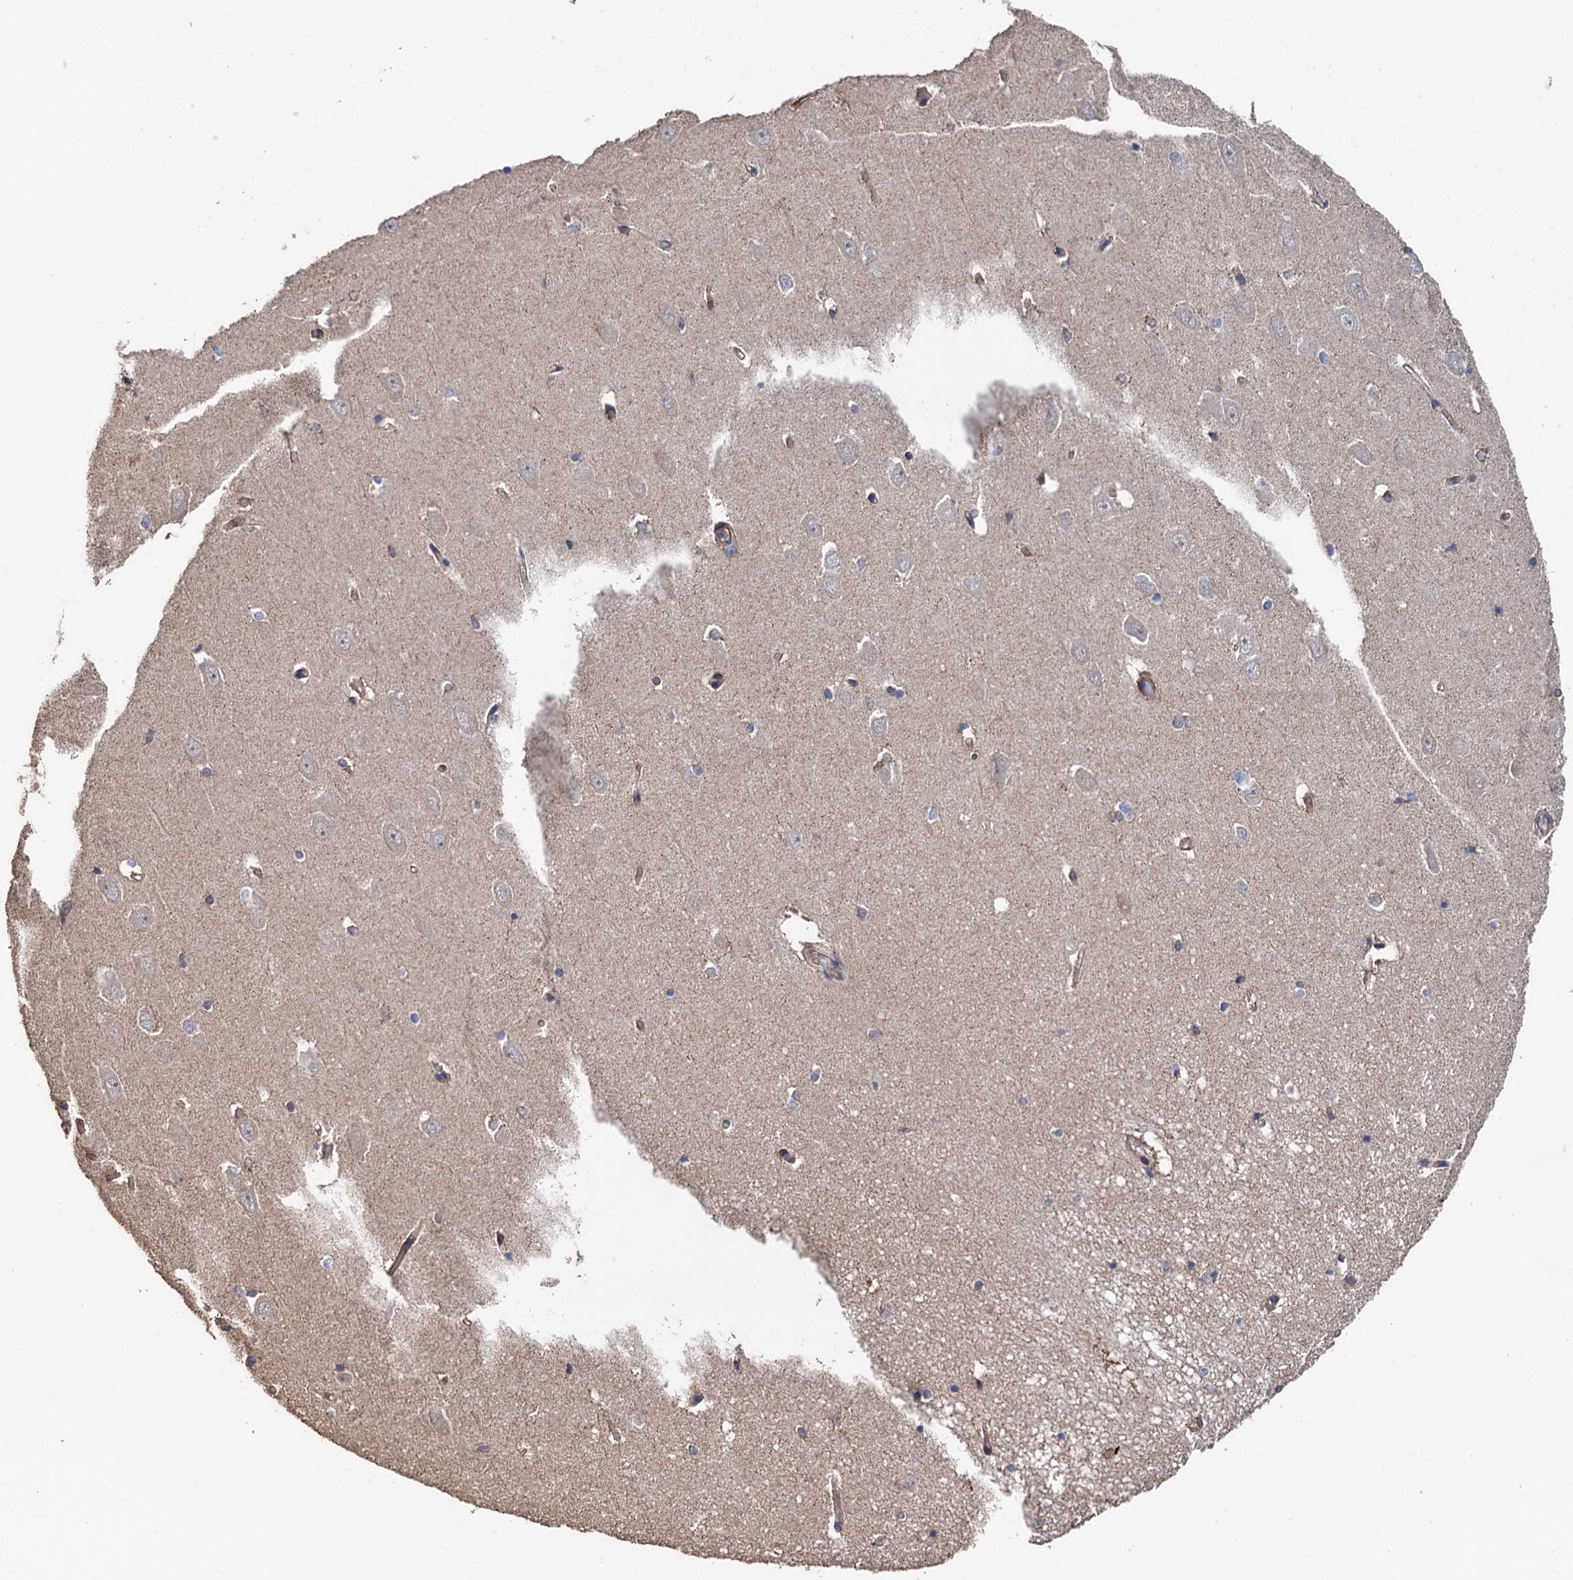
{"staining": {"intensity": "negative", "quantity": "none", "location": "none"}, "tissue": "hippocampus", "cell_type": "Glial cells", "image_type": "normal", "snomed": [{"axis": "morphology", "description": "Normal tissue, NOS"}, {"axis": "topography", "description": "Hippocampus"}], "caption": "Immunohistochemical staining of normal hippocampus reveals no significant expression in glial cells.", "gene": "STING1", "patient": {"sex": "male", "age": 70}}